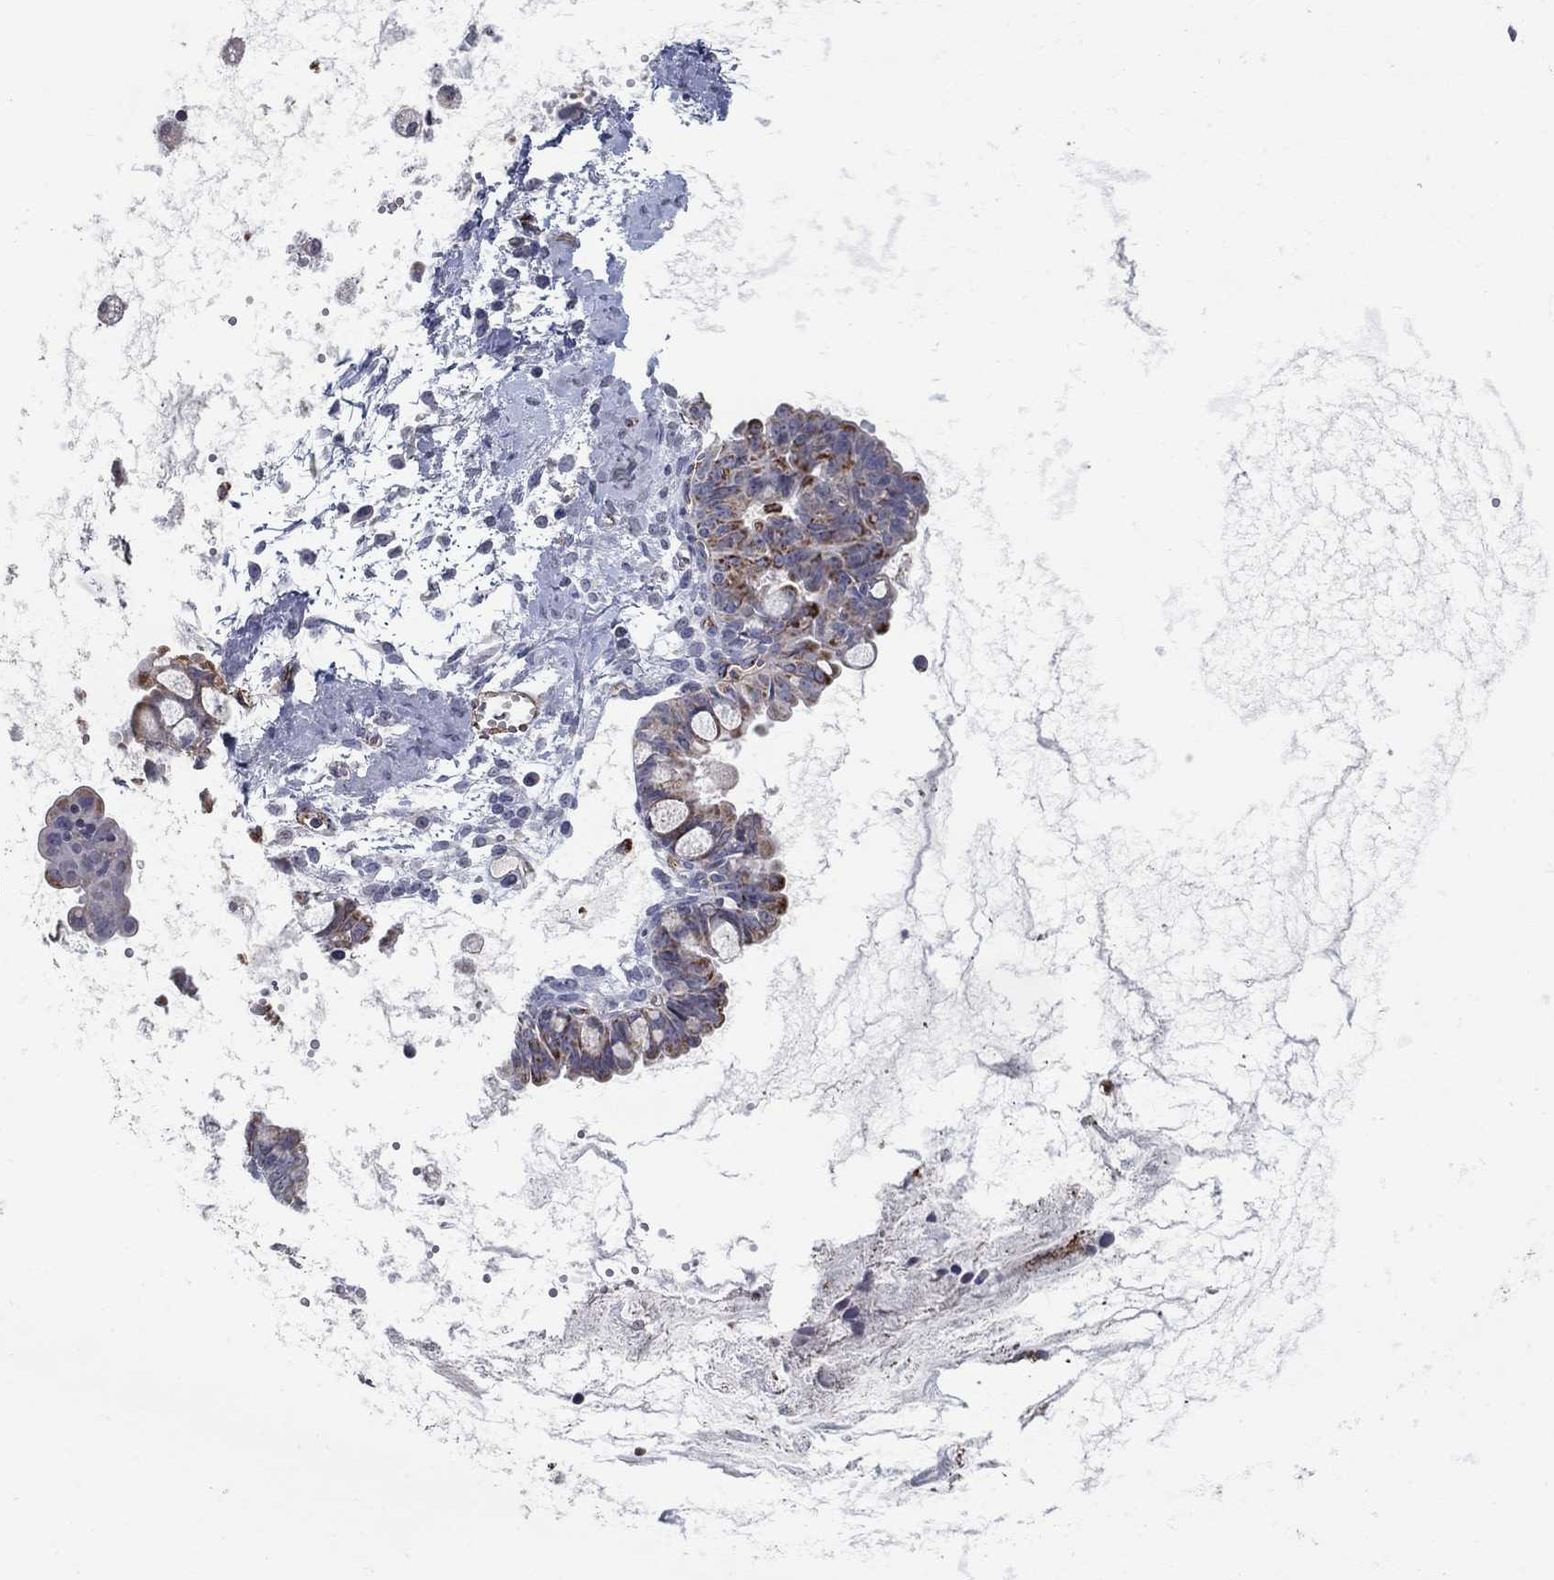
{"staining": {"intensity": "strong", "quantity": "25%-75%", "location": "cytoplasmic/membranous"}, "tissue": "ovarian cancer", "cell_type": "Tumor cells", "image_type": "cancer", "snomed": [{"axis": "morphology", "description": "Cystadenocarcinoma, mucinous, NOS"}, {"axis": "topography", "description": "Ovary"}], "caption": "This is a micrograph of immunohistochemistry (IHC) staining of ovarian mucinous cystadenocarcinoma, which shows strong positivity in the cytoplasmic/membranous of tumor cells.", "gene": "TINAG", "patient": {"sex": "female", "age": 63}}